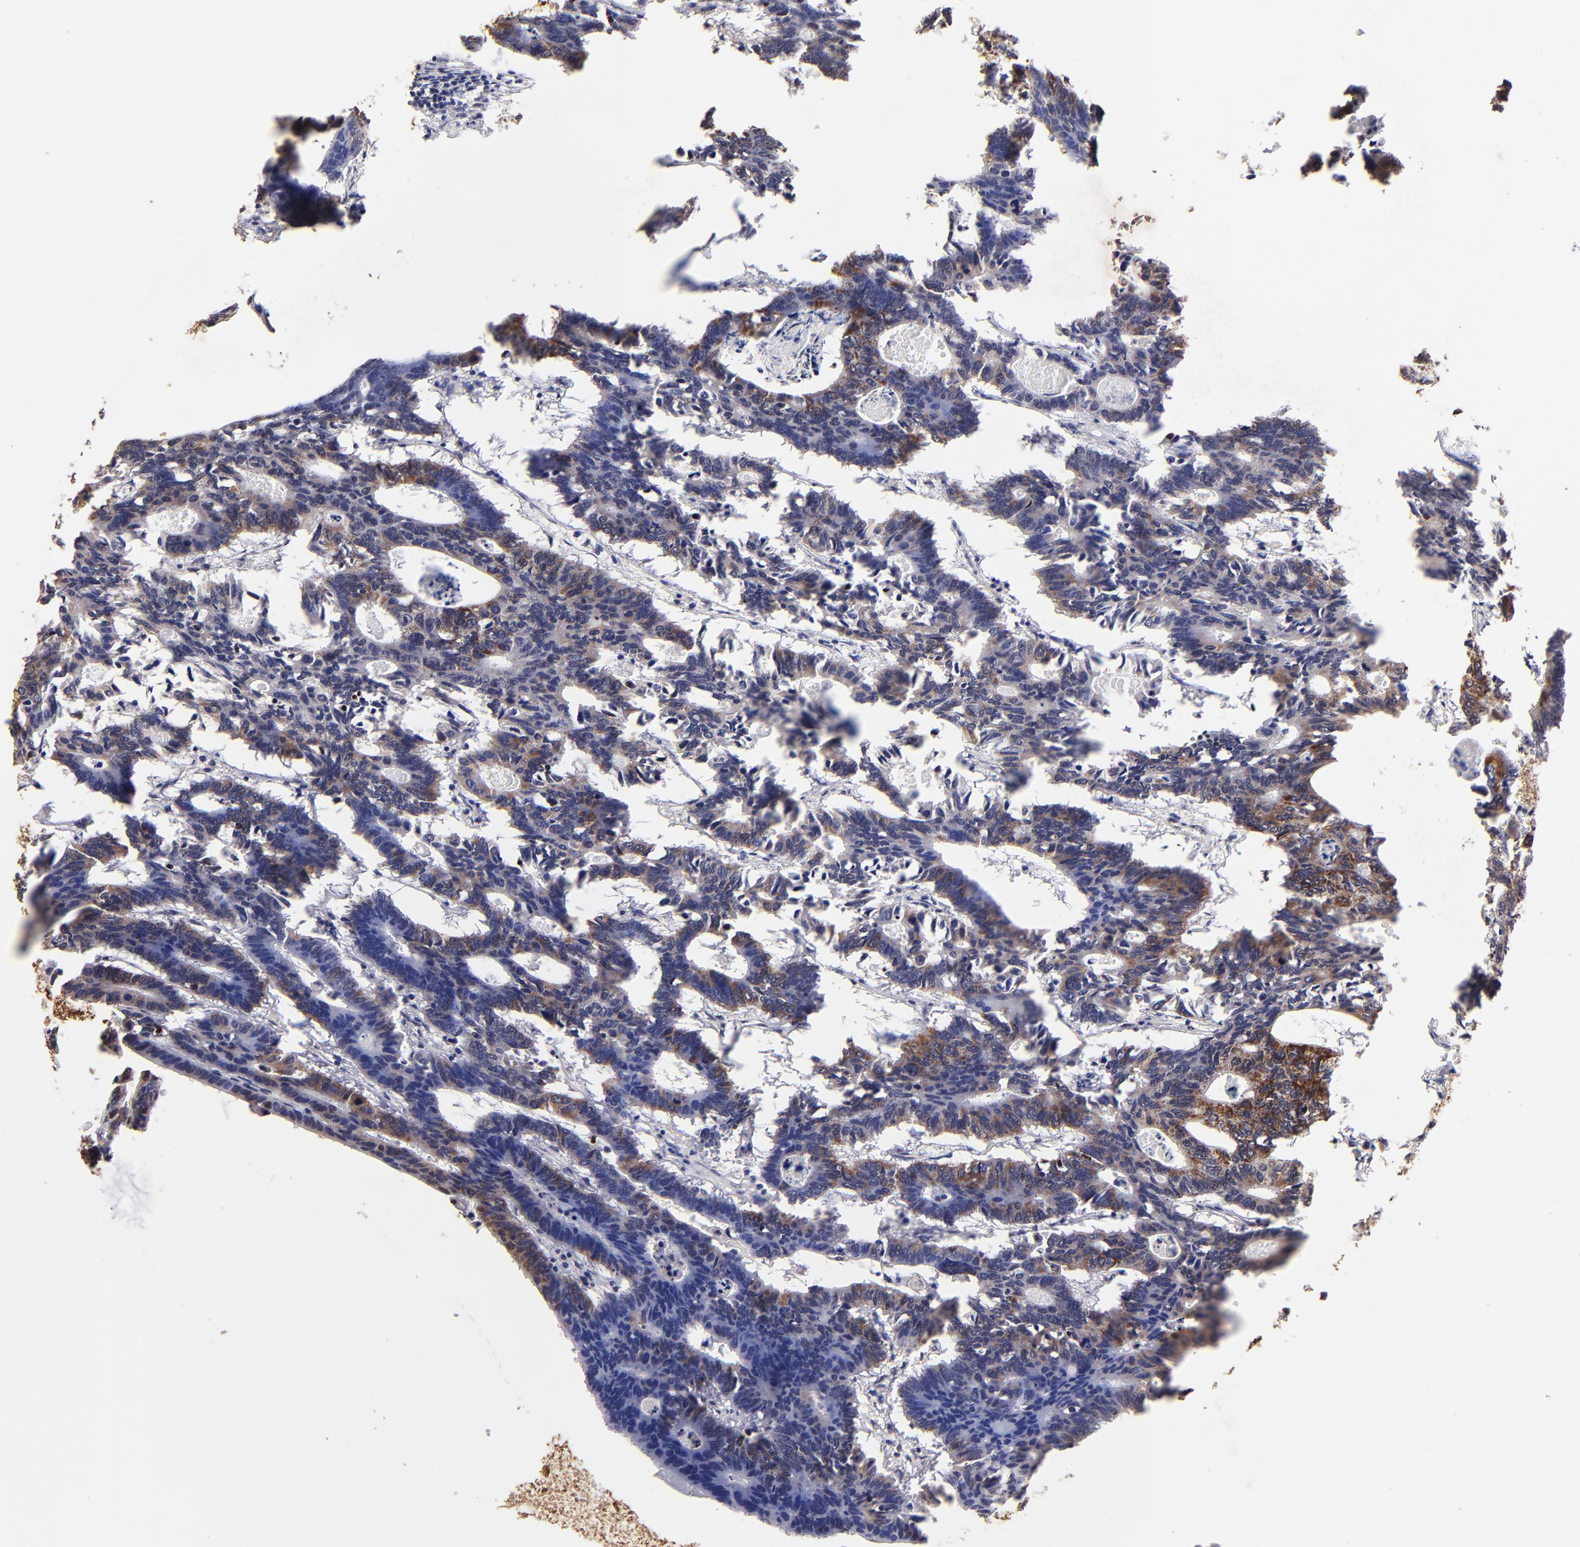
{"staining": {"intensity": "moderate", "quantity": "25%-75%", "location": "cytoplasmic/membranous"}, "tissue": "colorectal cancer", "cell_type": "Tumor cells", "image_type": "cancer", "snomed": [{"axis": "morphology", "description": "Adenocarcinoma, NOS"}, {"axis": "topography", "description": "Colon"}], "caption": "Human colorectal cancer (adenocarcinoma) stained with a brown dye demonstrates moderate cytoplasmic/membranous positive expression in about 25%-75% of tumor cells.", "gene": "MED15", "patient": {"sex": "female", "age": 55}}